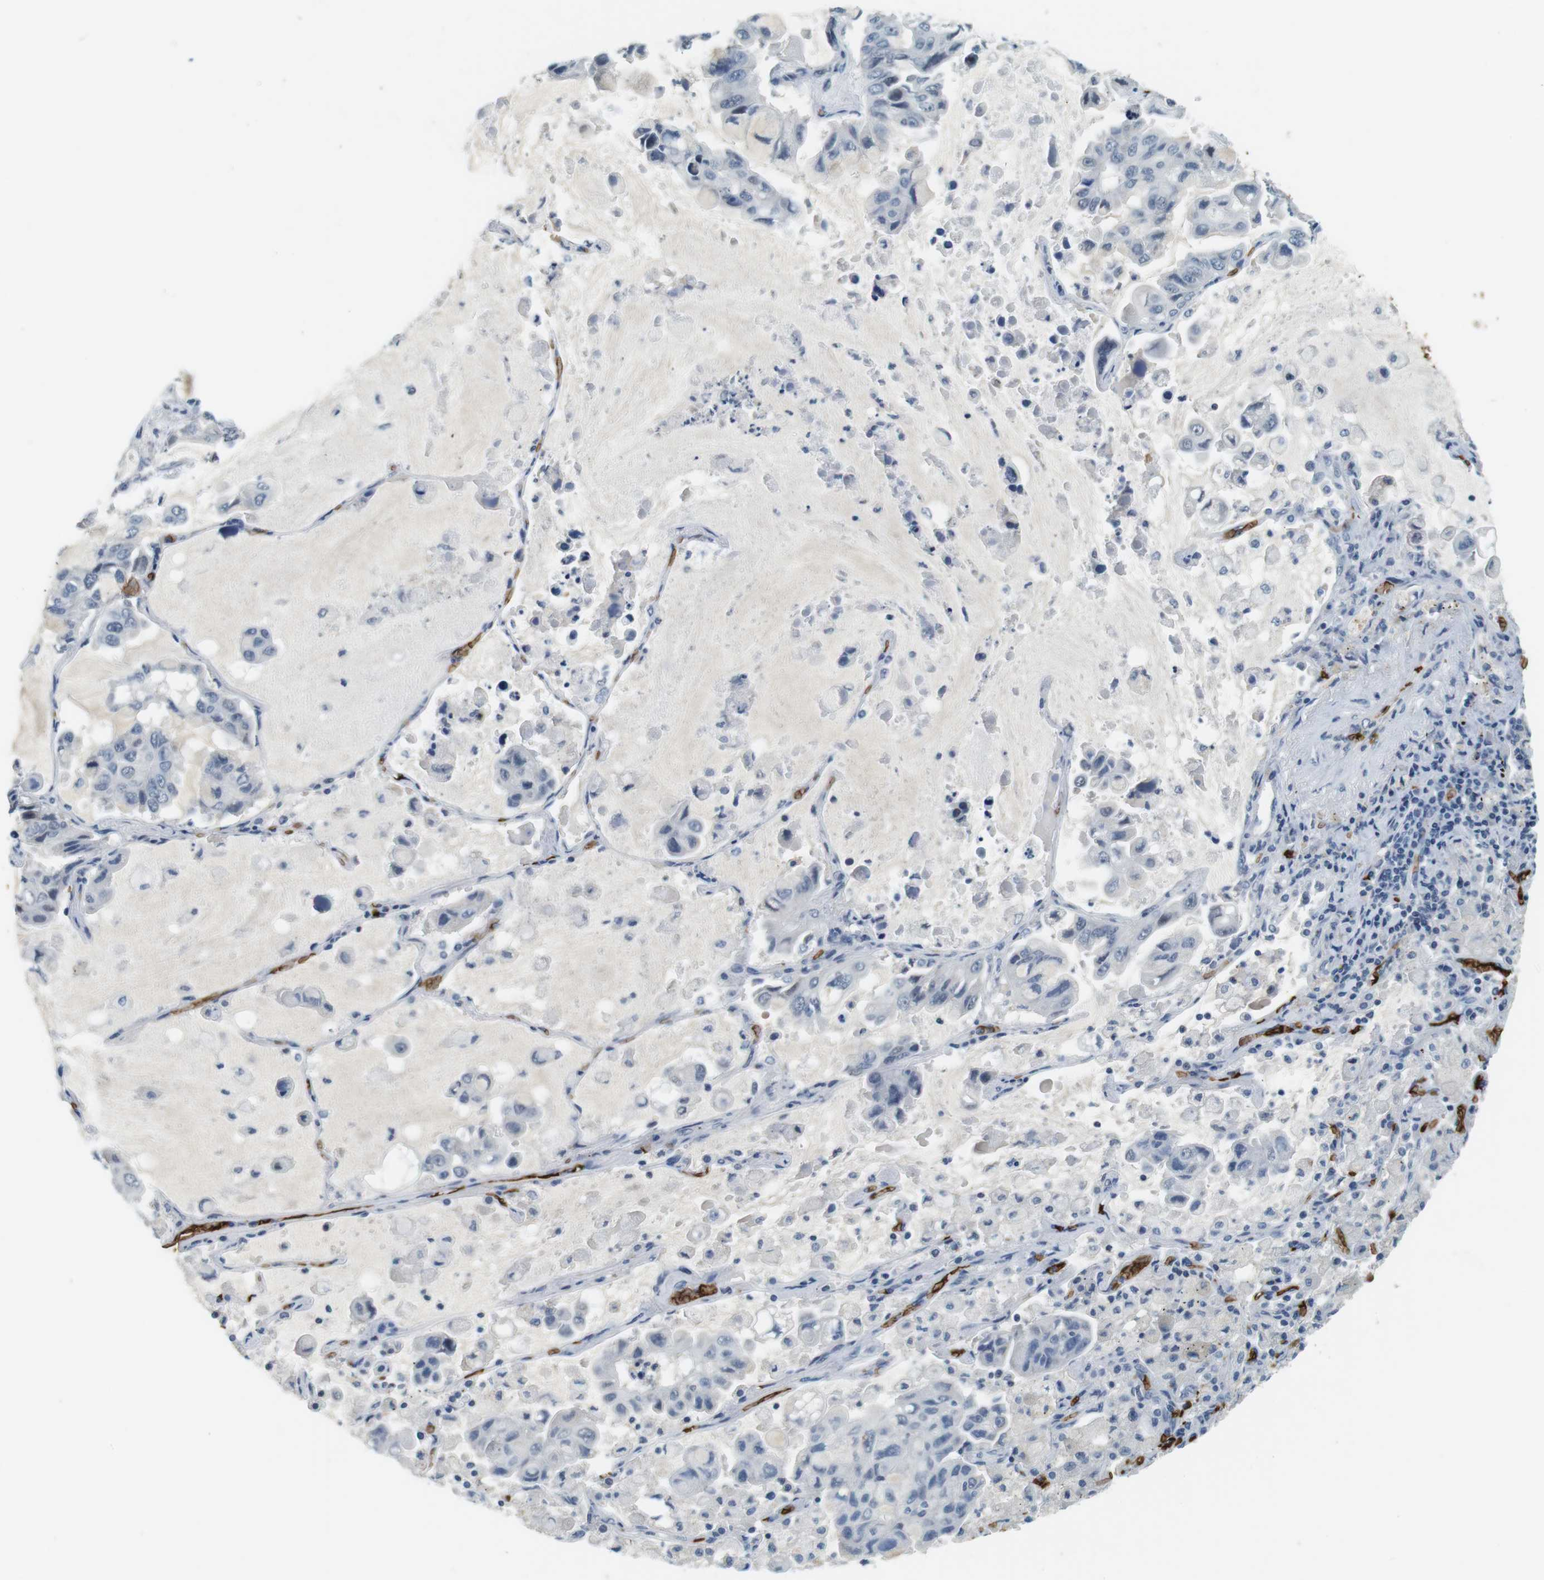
{"staining": {"intensity": "negative", "quantity": "none", "location": "none"}, "tissue": "lung cancer", "cell_type": "Tumor cells", "image_type": "cancer", "snomed": [{"axis": "morphology", "description": "Adenocarcinoma, NOS"}, {"axis": "topography", "description": "Lung"}], "caption": "An IHC image of adenocarcinoma (lung) is shown. There is no staining in tumor cells of adenocarcinoma (lung). (Stains: DAB (3,3'-diaminobenzidine) IHC with hematoxylin counter stain, Microscopy: brightfield microscopy at high magnification).", "gene": "SLC4A1", "patient": {"sex": "male", "age": 64}}